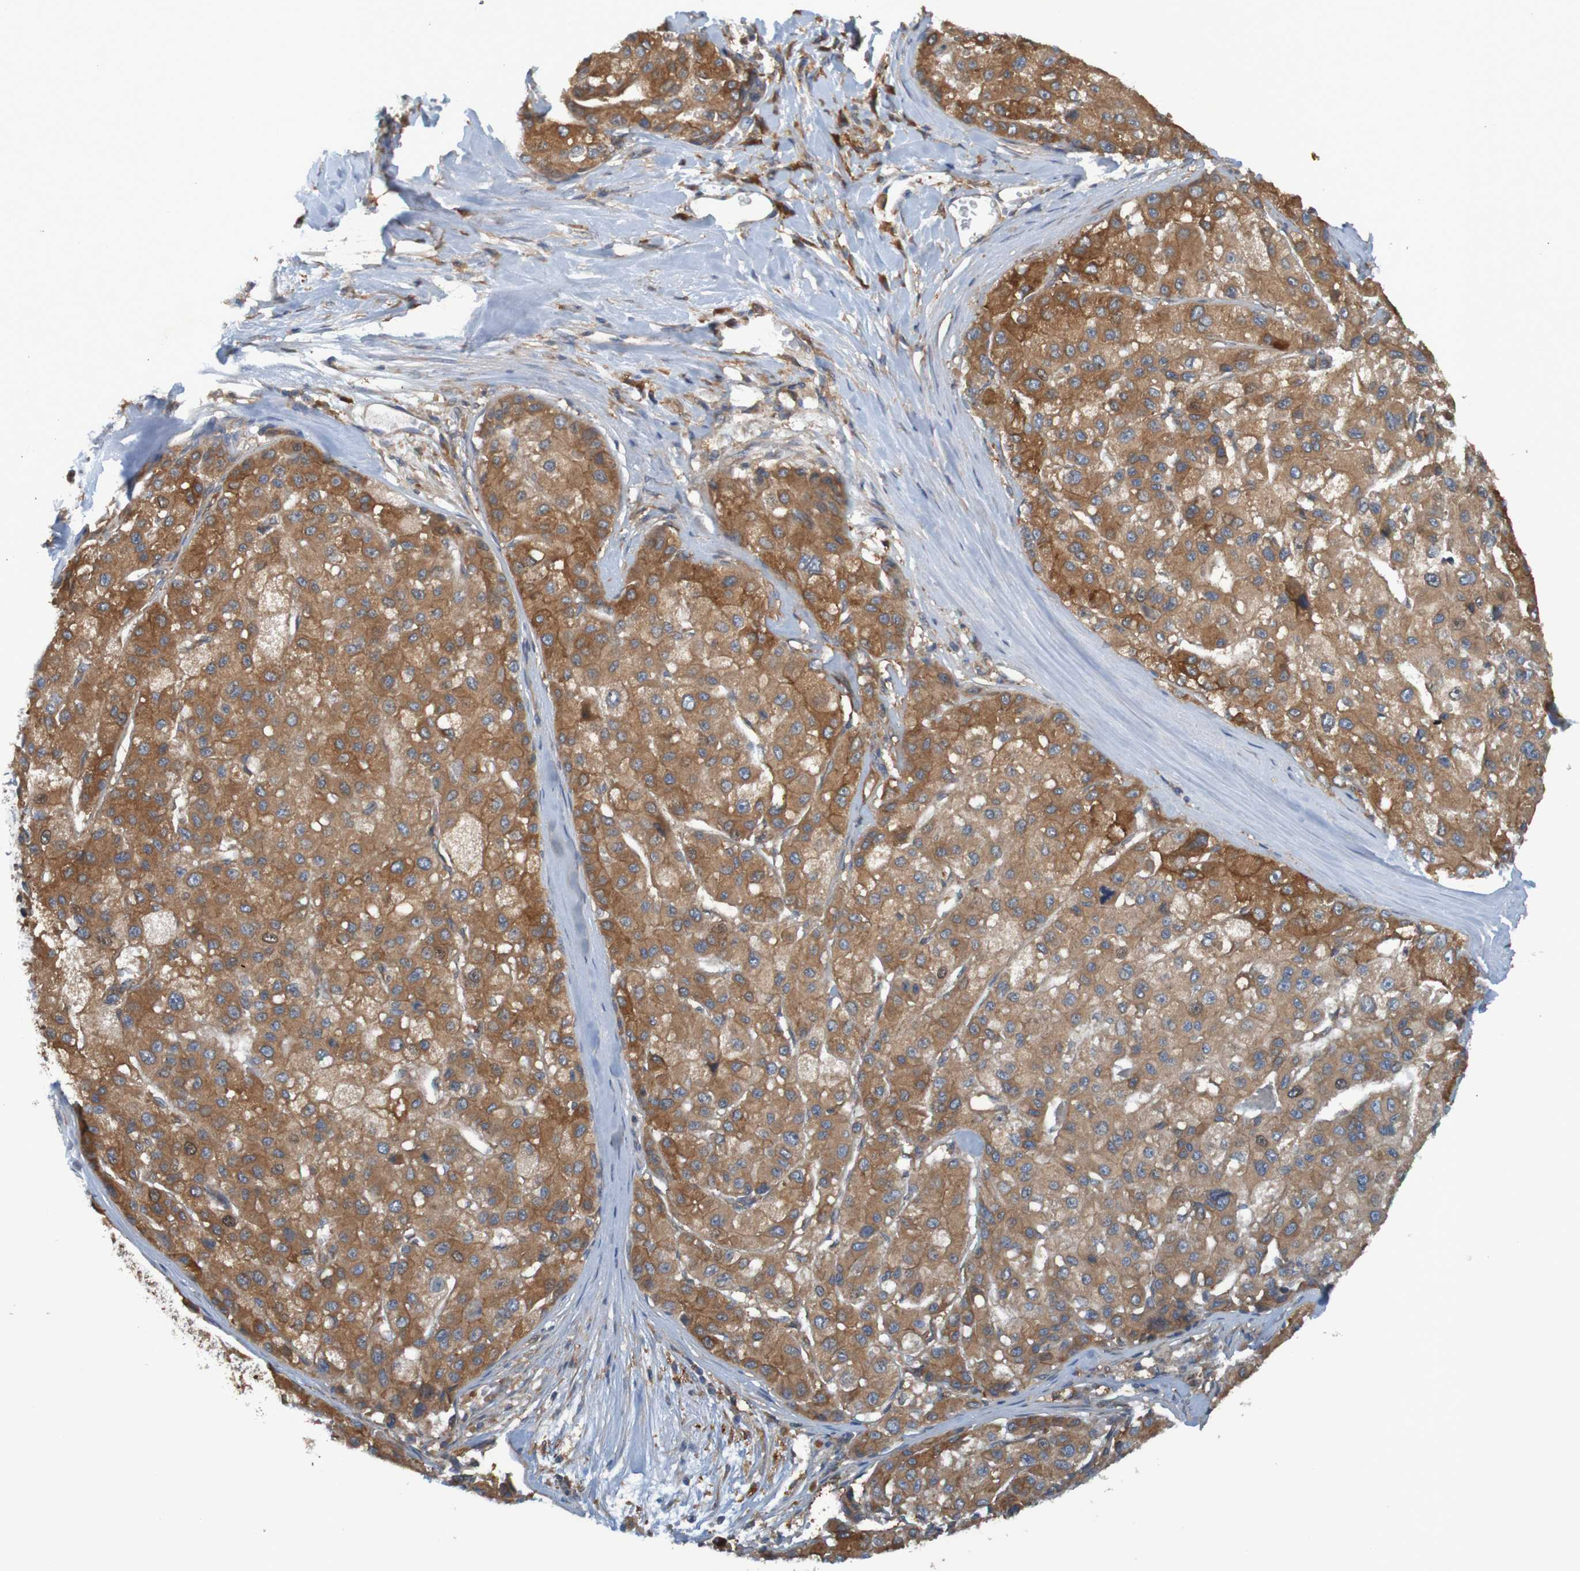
{"staining": {"intensity": "moderate", "quantity": ">75%", "location": "cytoplasmic/membranous"}, "tissue": "liver cancer", "cell_type": "Tumor cells", "image_type": "cancer", "snomed": [{"axis": "morphology", "description": "Carcinoma, Hepatocellular, NOS"}, {"axis": "topography", "description": "Liver"}], "caption": "Brown immunohistochemical staining in liver hepatocellular carcinoma reveals moderate cytoplasmic/membranous expression in approximately >75% of tumor cells.", "gene": "DNAJC4", "patient": {"sex": "male", "age": 80}}